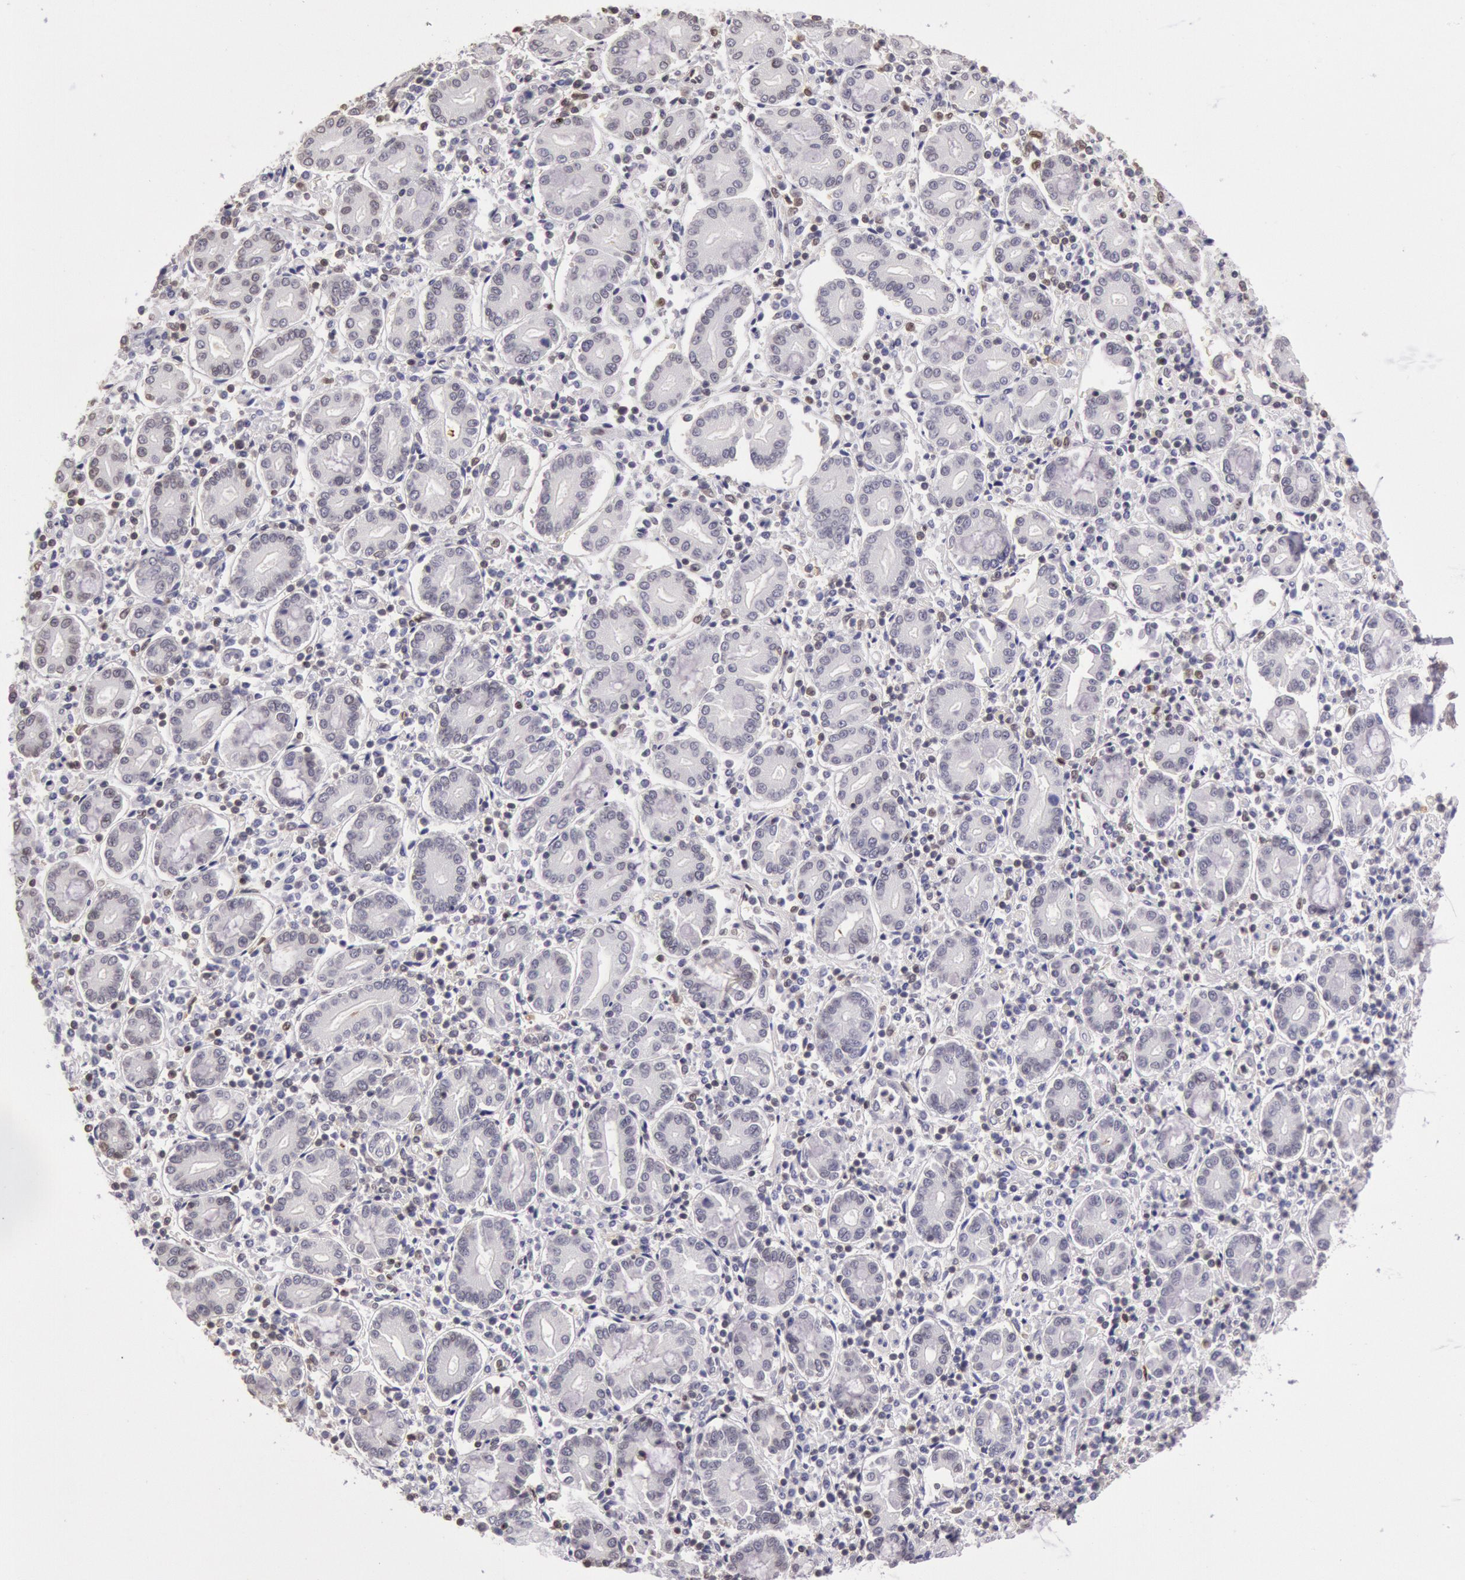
{"staining": {"intensity": "negative", "quantity": "none", "location": "none"}, "tissue": "pancreatic cancer", "cell_type": "Tumor cells", "image_type": "cancer", "snomed": [{"axis": "morphology", "description": "Adenocarcinoma, NOS"}, {"axis": "topography", "description": "Pancreas"}], "caption": "Tumor cells show no significant positivity in adenocarcinoma (pancreatic).", "gene": "HIF1A", "patient": {"sex": "female", "age": 57}}